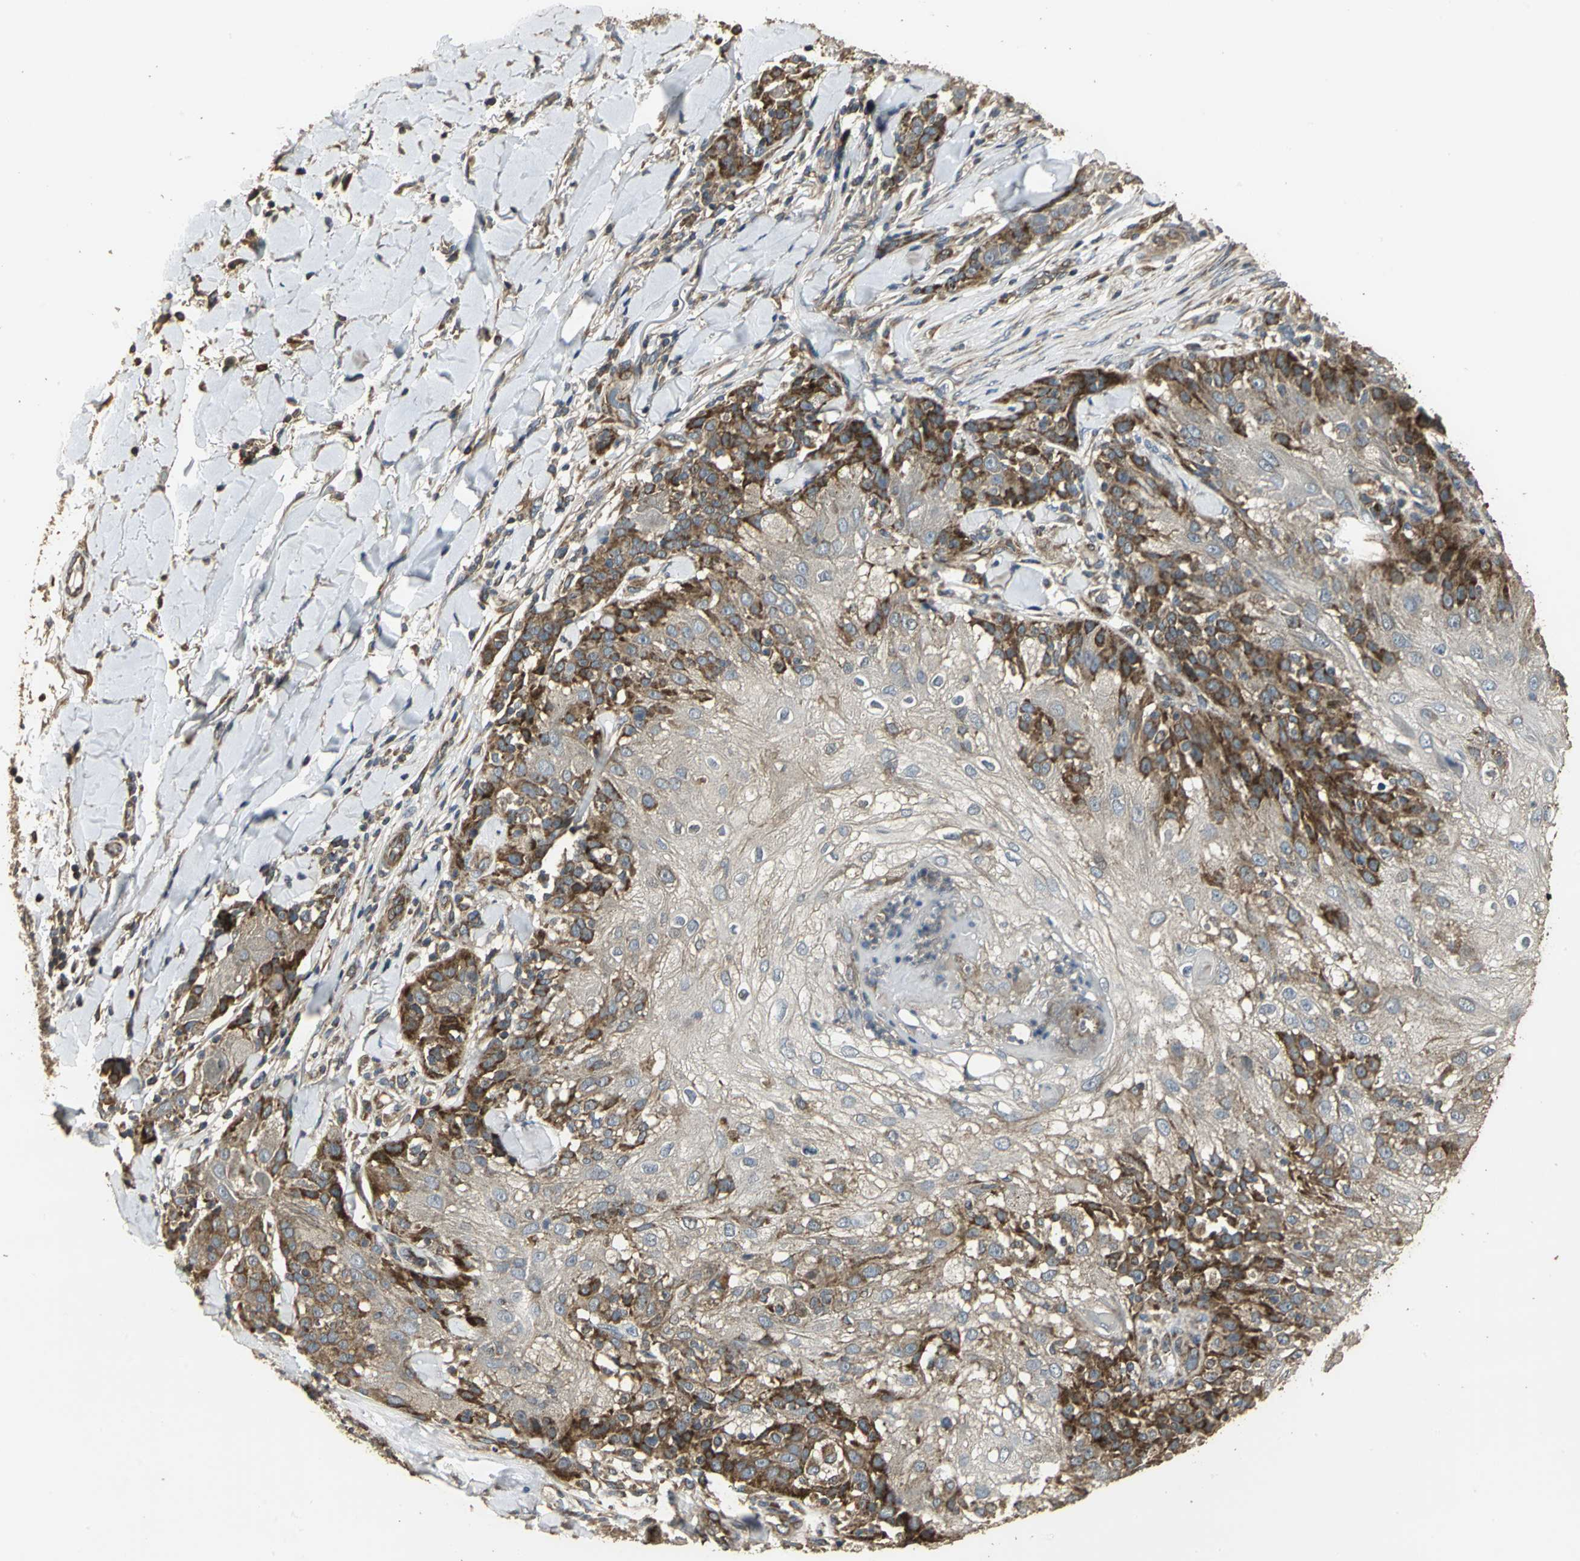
{"staining": {"intensity": "strong", "quantity": "25%-75%", "location": "cytoplasmic/membranous"}, "tissue": "skin cancer", "cell_type": "Tumor cells", "image_type": "cancer", "snomed": [{"axis": "morphology", "description": "Normal tissue, NOS"}, {"axis": "morphology", "description": "Squamous cell carcinoma, NOS"}, {"axis": "topography", "description": "Skin"}], "caption": "Tumor cells exhibit high levels of strong cytoplasmic/membranous positivity in about 25%-75% of cells in squamous cell carcinoma (skin).", "gene": "KANK1", "patient": {"sex": "female", "age": 83}}